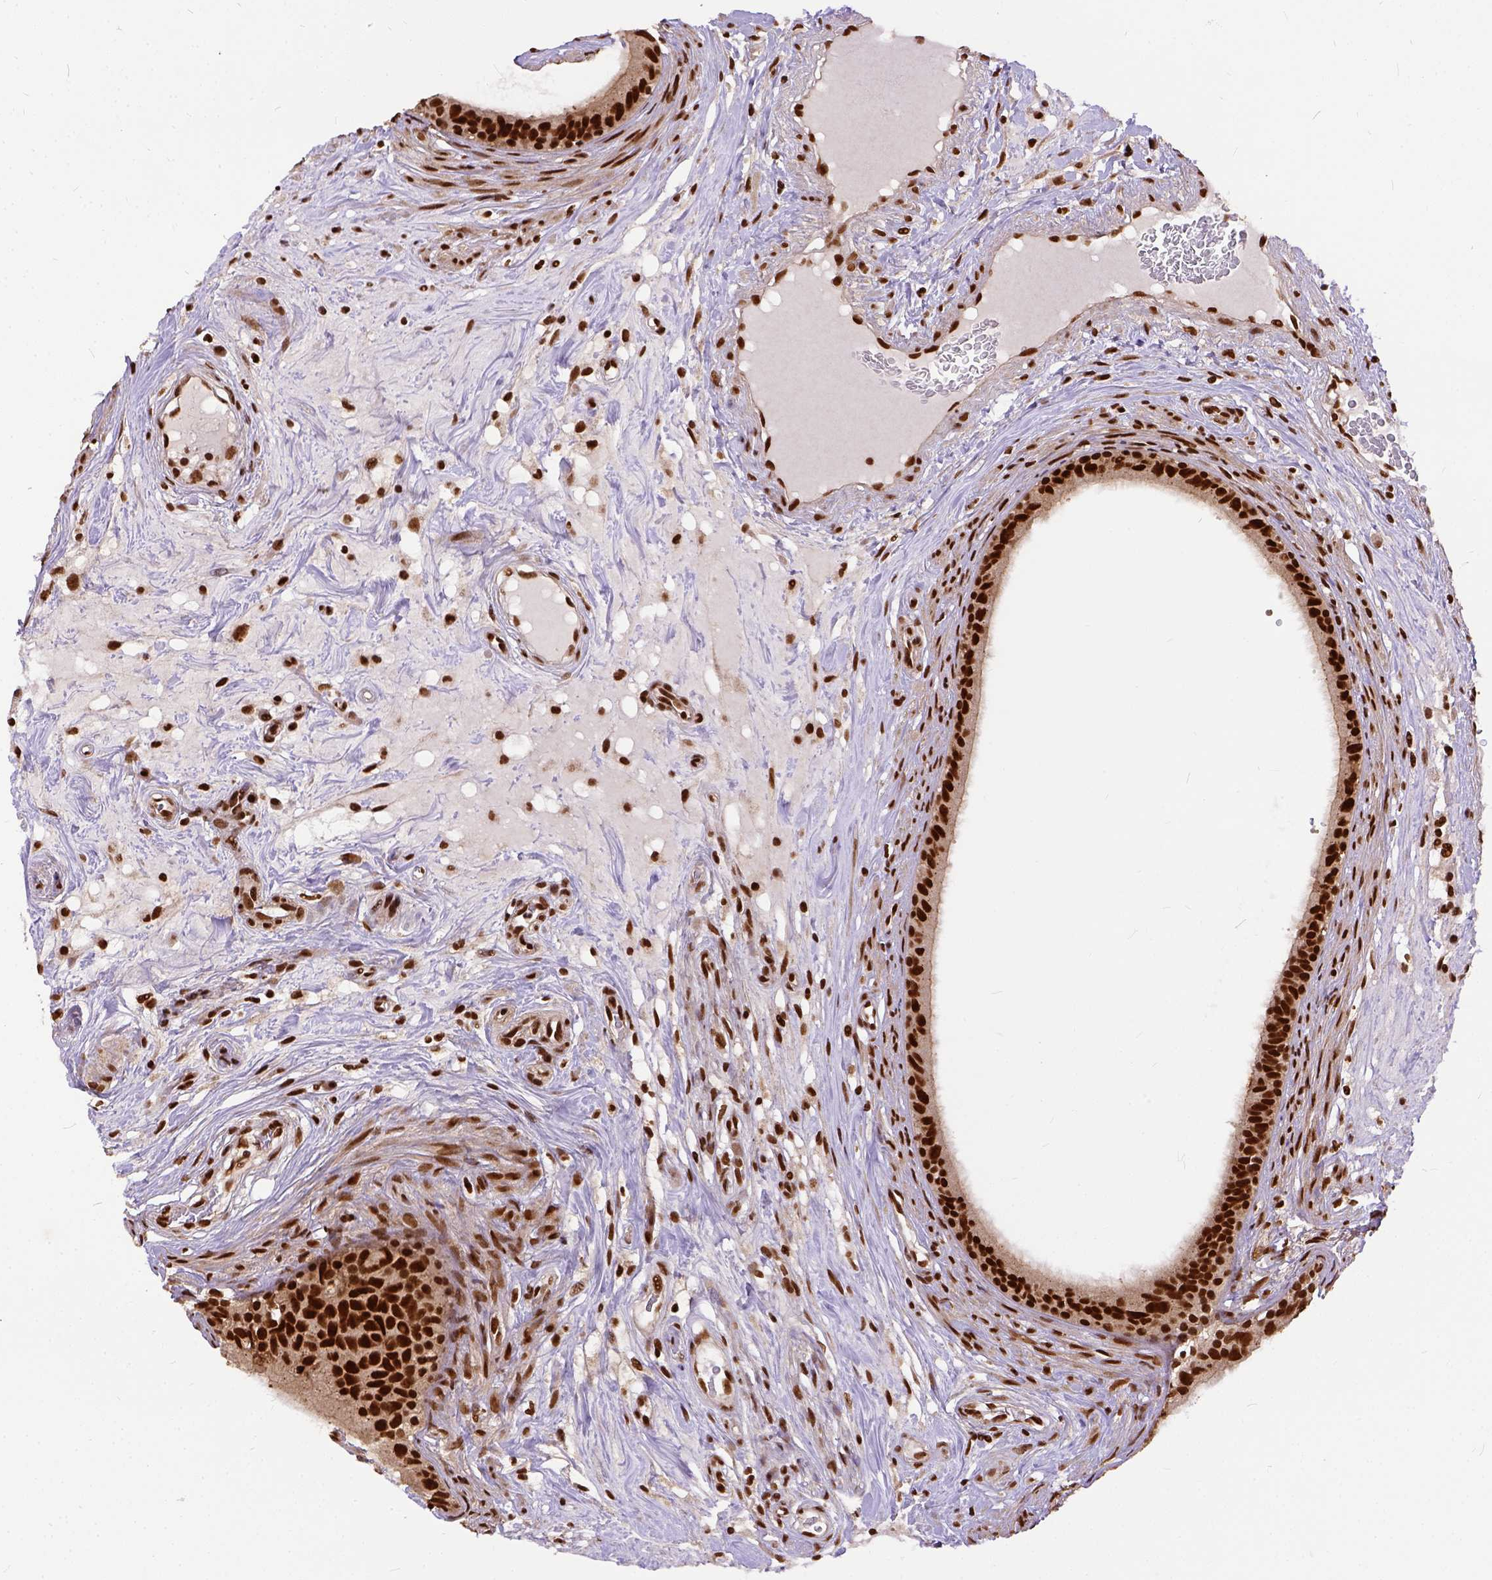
{"staining": {"intensity": "strong", "quantity": ">75%", "location": "nuclear"}, "tissue": "epididymis", "cell_type": "Glandular cells", "image_type": "normal", "snomed": [{"axis": "morphology", "description": "Normal tissue, NOS"}, {"axis": "topography", "description": "Epididymis"}], "caption": "Protein expression analysis of normal human epididymis reveals strong nuclear expression in about >75% of glandular cells. (Stains: DAB in brown, nuclei in blue, Microscopy: brightfield microscopy at high magnification).", "gene": "NACC1", "patient": {"sex": "male", "age": 59}}